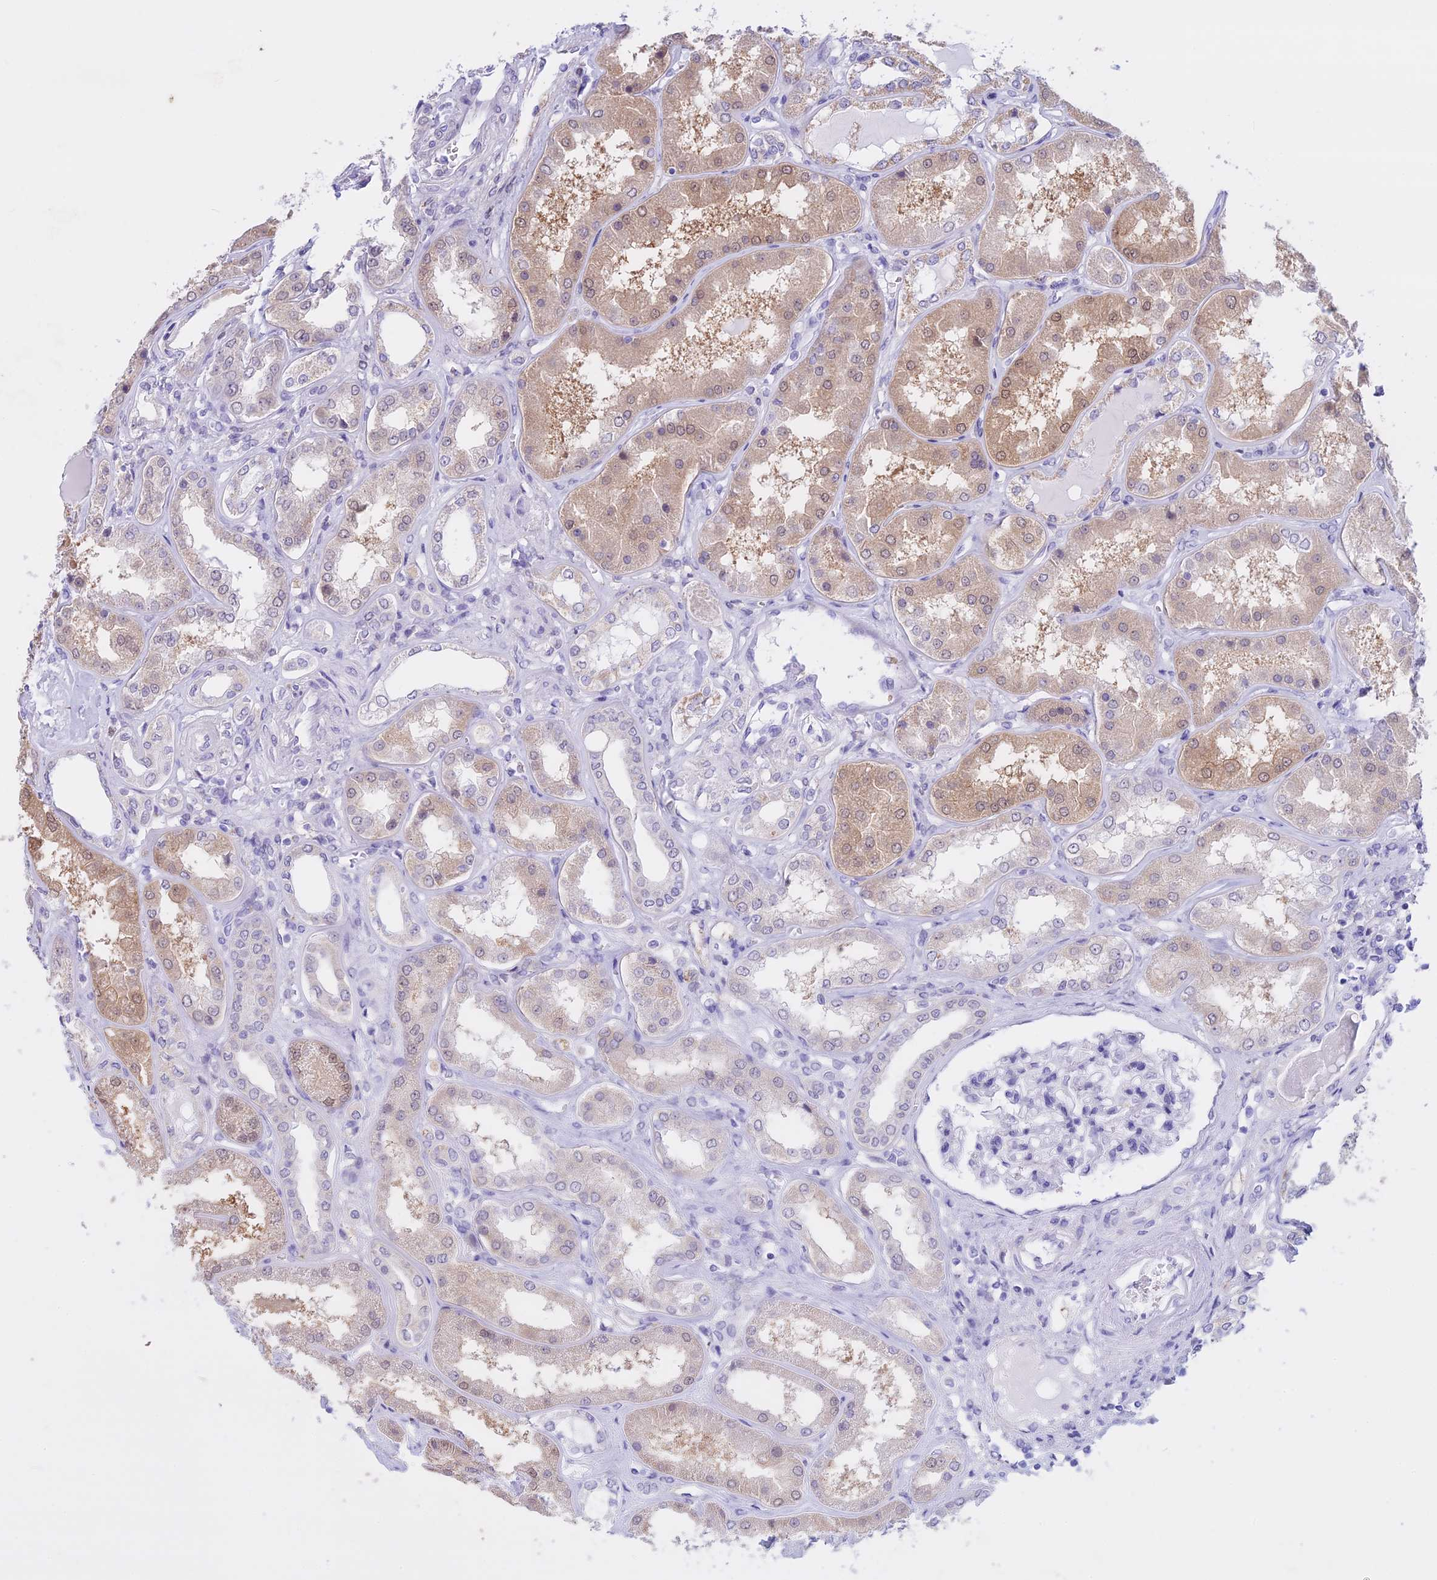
{"staining": {"intensity": "negative", "quantity": "none", "location": "none"}, "tissue": "kidney", "cell_type": "Cells in glomeruli", "image_type": "normal", "snomed": [{"axis": "morphology", "description": "Normal tissue, NOS"}, {"axis": "topography", "description": "Kidney"}], "caption": "Photomicrograph shows no significant protein positivity in cells in glomeruli of benign kidney.", "gene": "LHFPL2", "patient": {"sex": "female", "age": 56}}